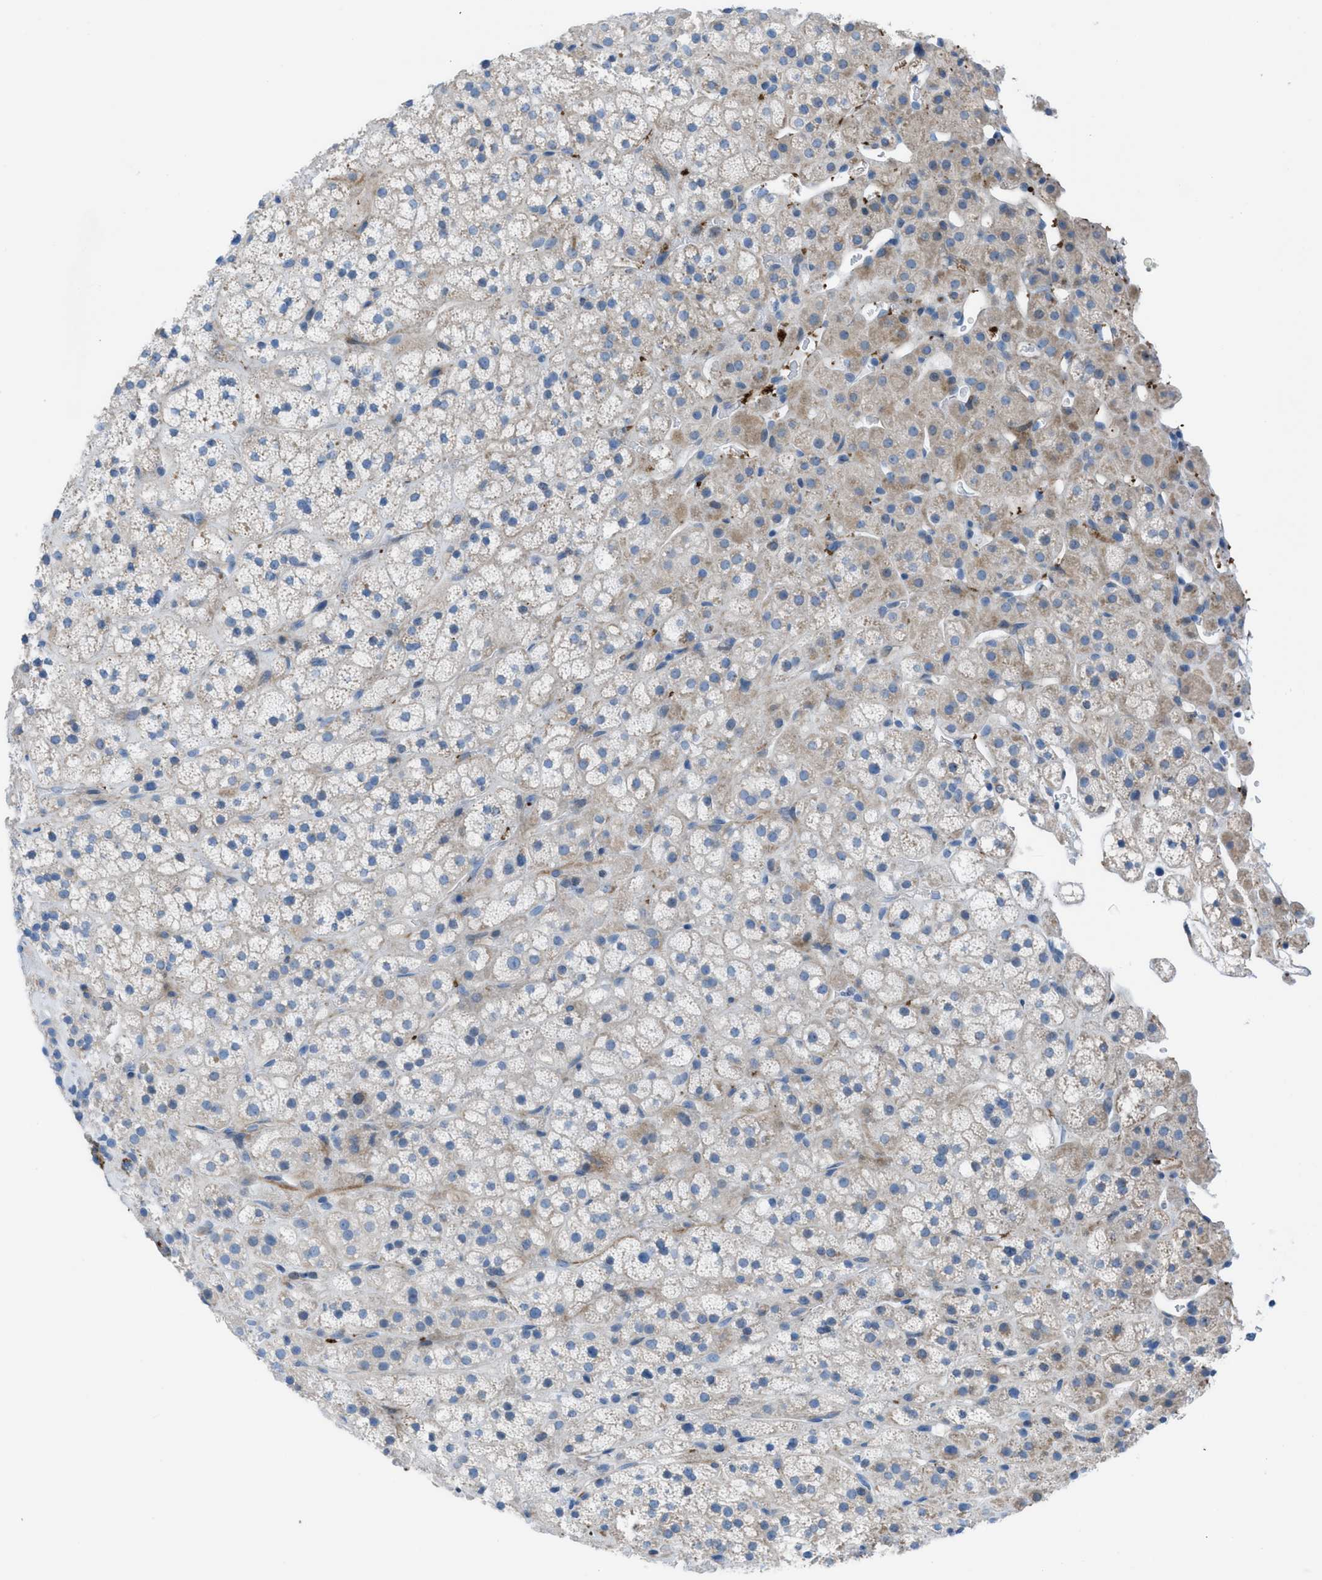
{"staining": {"intensity": "weak", "quantity": "<25%", "location": "cytoplasmic/membranous"}, "tissue": "adrenal gland", "cell_type": "Glandular cells", "image_type": "normal", "snomed": [{"axis": "morphology", "description": "Normal tissue, NOS"}, {"axis": "topography", "description": "Adrenal gland"}], "caption": "Immunohistochemistry (IHC) histopathology image of normal adrenal gland: human adrenal gland stained with DAB reveals no significant protein expression in glandular cells.", "gene": "KCNH7", "patient": {"sex": "male", "age": 56}}